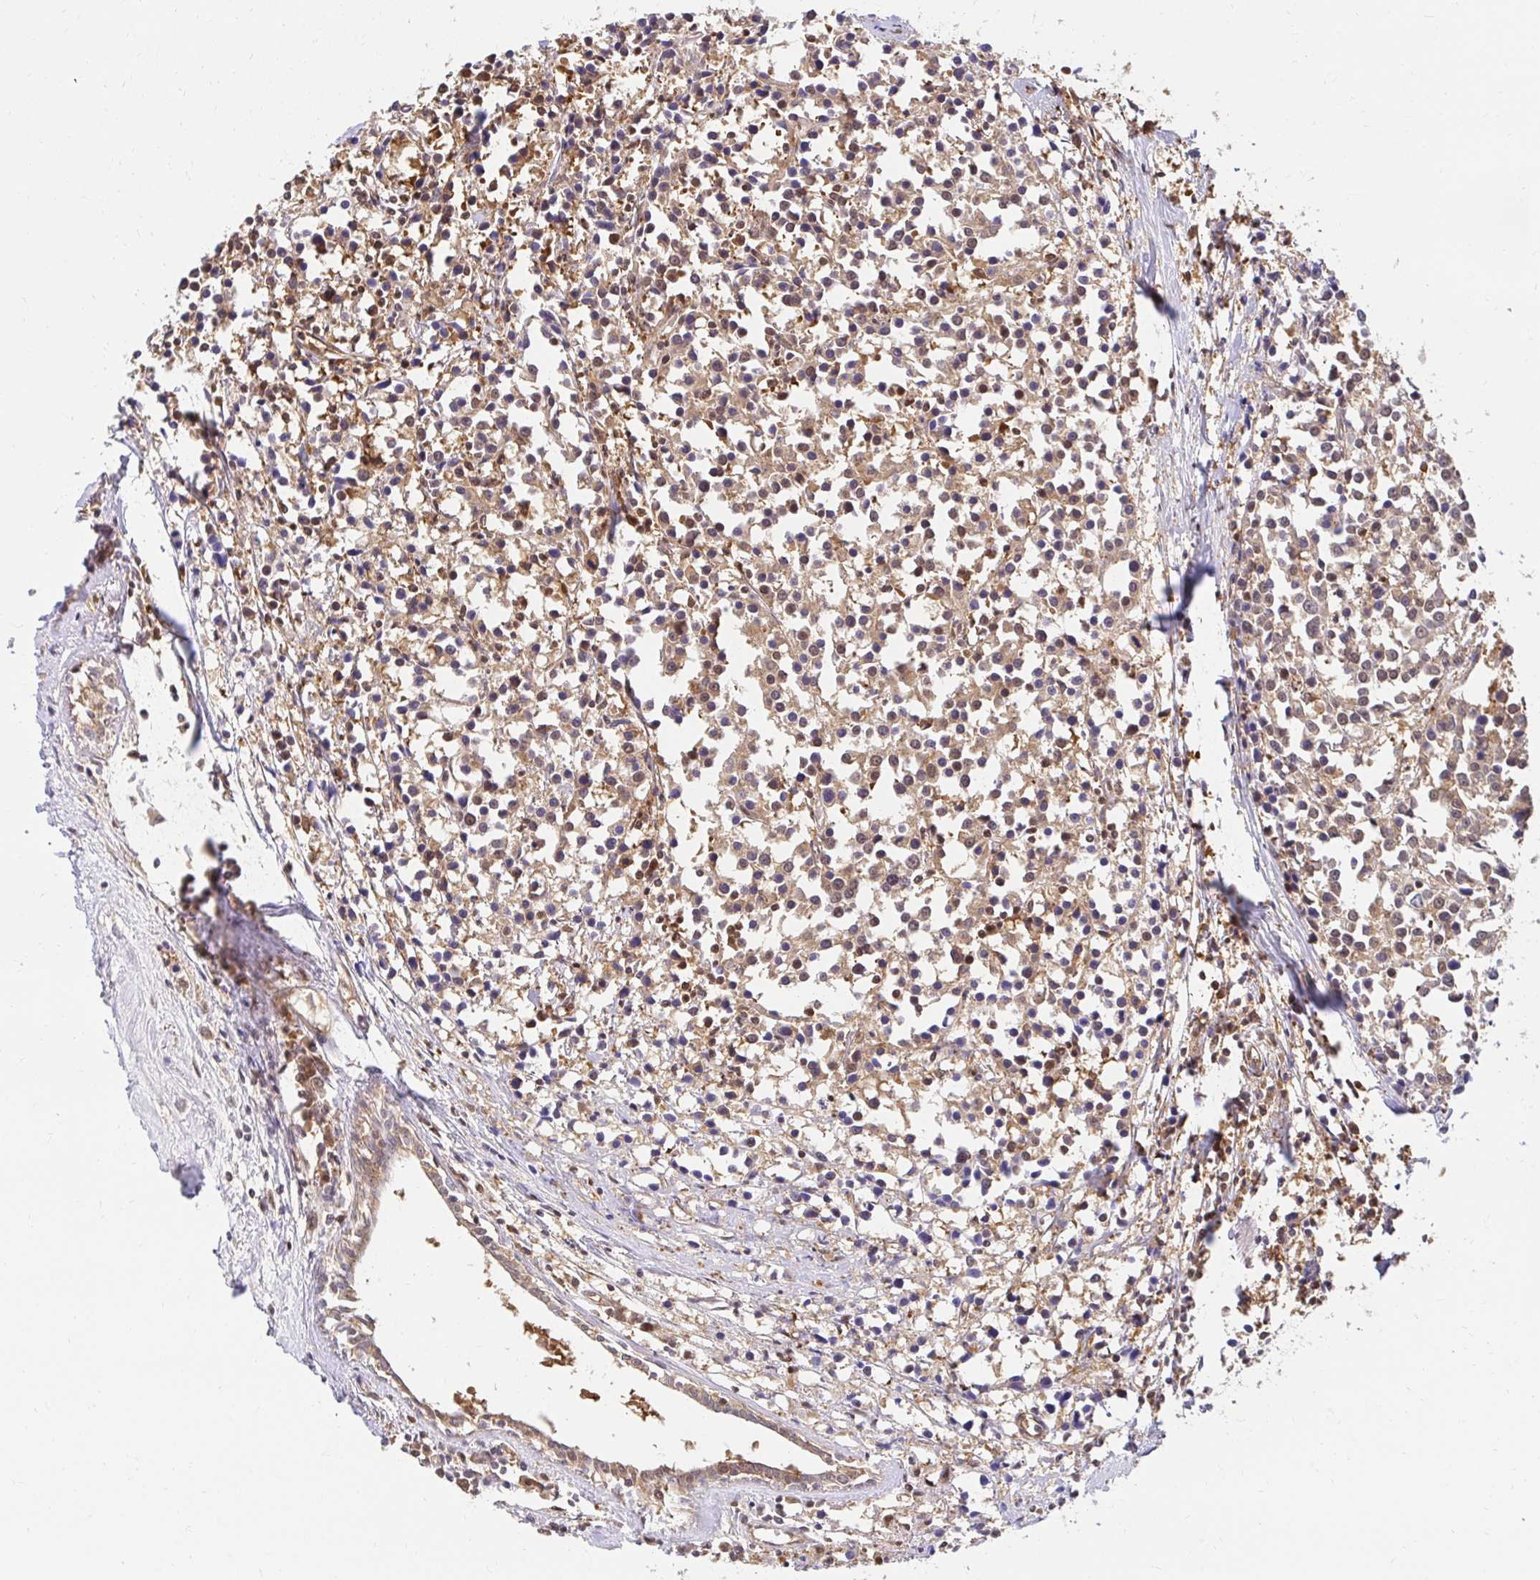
{"staining": {"intensity": "moderate", "quantity": ">75%", "location": "cytoplasmic/membranous,nuclear"}, "tissue": "breast cancer", "cell_type": "Tumor cells", "image_type": "cancer", "snomed": [{"axis": "morphology", "description": "Duct carcinoma"}, {"axis": "topography", "description": "Breast"}], "caption": "Immunohistochemistry (IHC) image of neoplastic tissue: human intraductal carcinoma (breast) stained using IHC shows medium levels of moderate protein expression localized specifically in the cytoplasmic/membranous and nuclear of tumor cells, appearing as a cytoplasmic/membranous and nuclear brown color.", "gene": "PSMA4", "patient": {"sex": "female", "age": 80}}